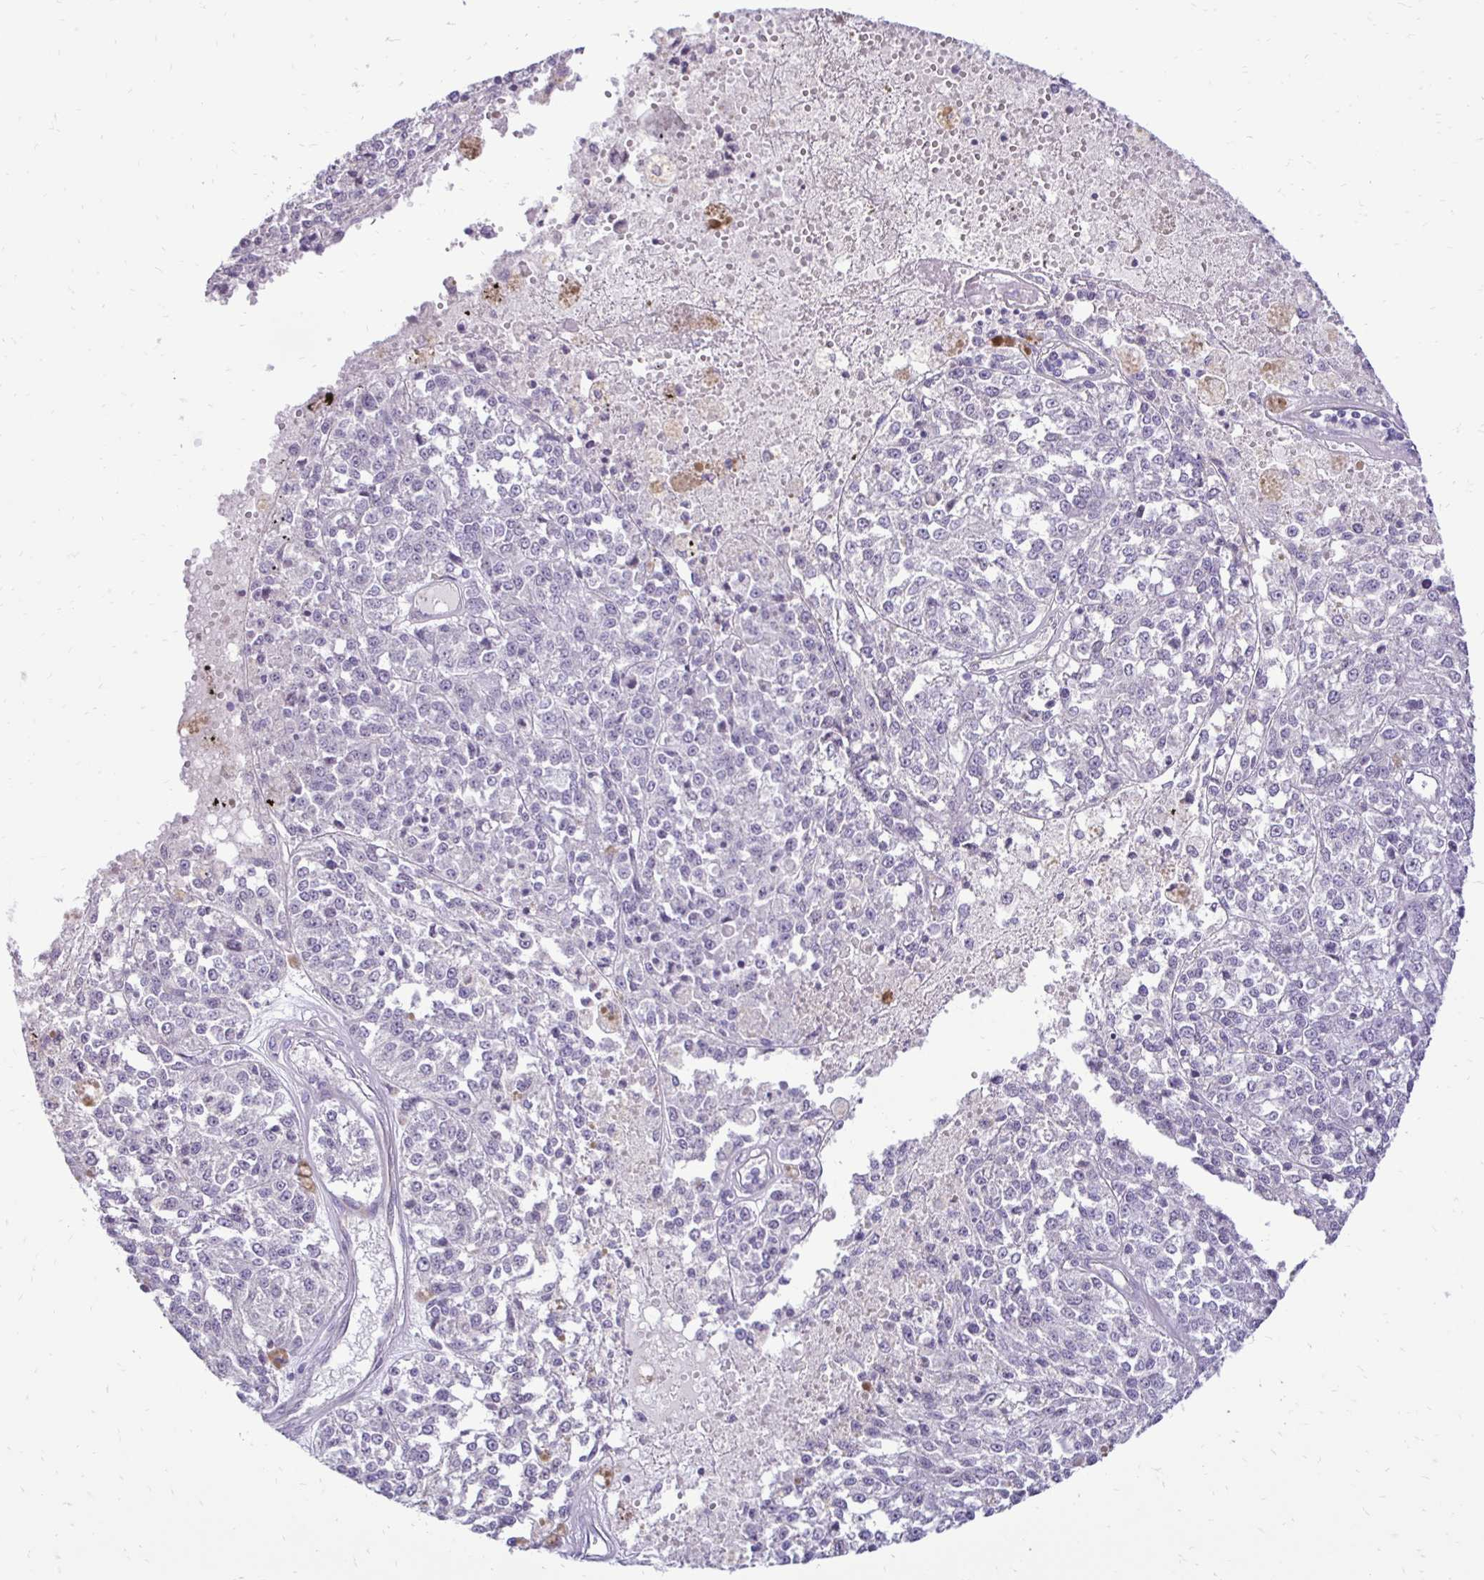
{"staining": {"intensity": "negative", "quantity": "none", "location": "none"}, "tissue": "melanoma", "cell_type": "Tumor cells", "image_type": "cancer", "snomed": [{"axis": "morphology", "description": "Malignant melanoma, Metastatic site"}, {"axis": "topography", "description": "Lymph node"}], "caption": "Tumor cells show no significant positivity in malignant melanoma (metastatic site).", "gene": "GAS2", "patient": {"sex": "female", "age": 64}}